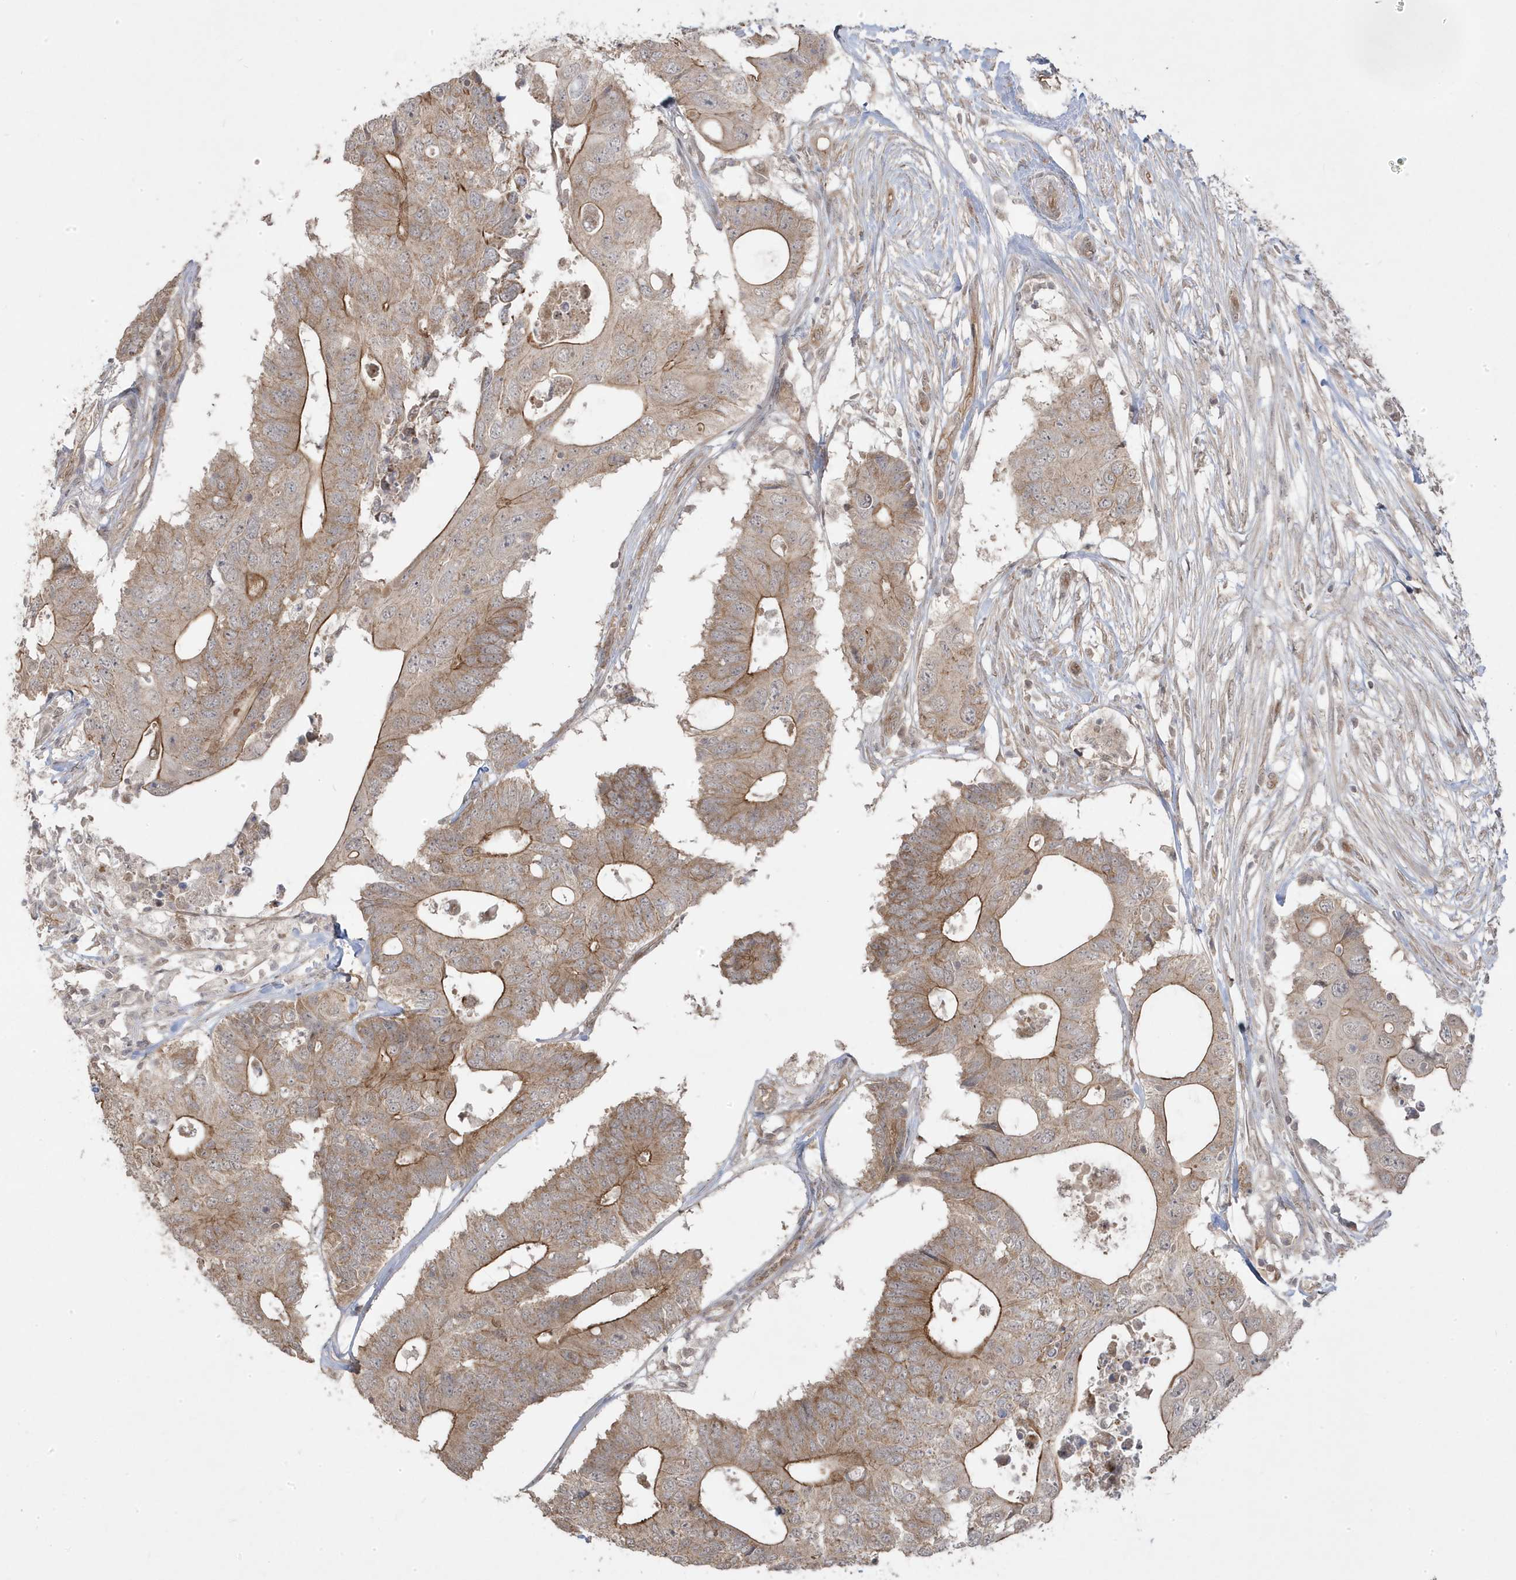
{"staining": {"intensity": "moderate", "quantity": ">75%", "location": "cytoplasmic/membranous"}, "tissue": "colorectal cancer", "cell_type": "Tumor cells", "image_type": "cancer", "snomed": [{"axis": "morphology", "description": "Adenocarcinoma, NOS"}, {"axis": "topography", "description": "Colon"}], "caption": "The immunohistochemical stain labels moderate cytoplasmic/membranous expression in tumor cells of colorectal adenocarcinoma tissue.", "gene": "DNAJC12", "patient": {"sex": "male", "age": 71}}